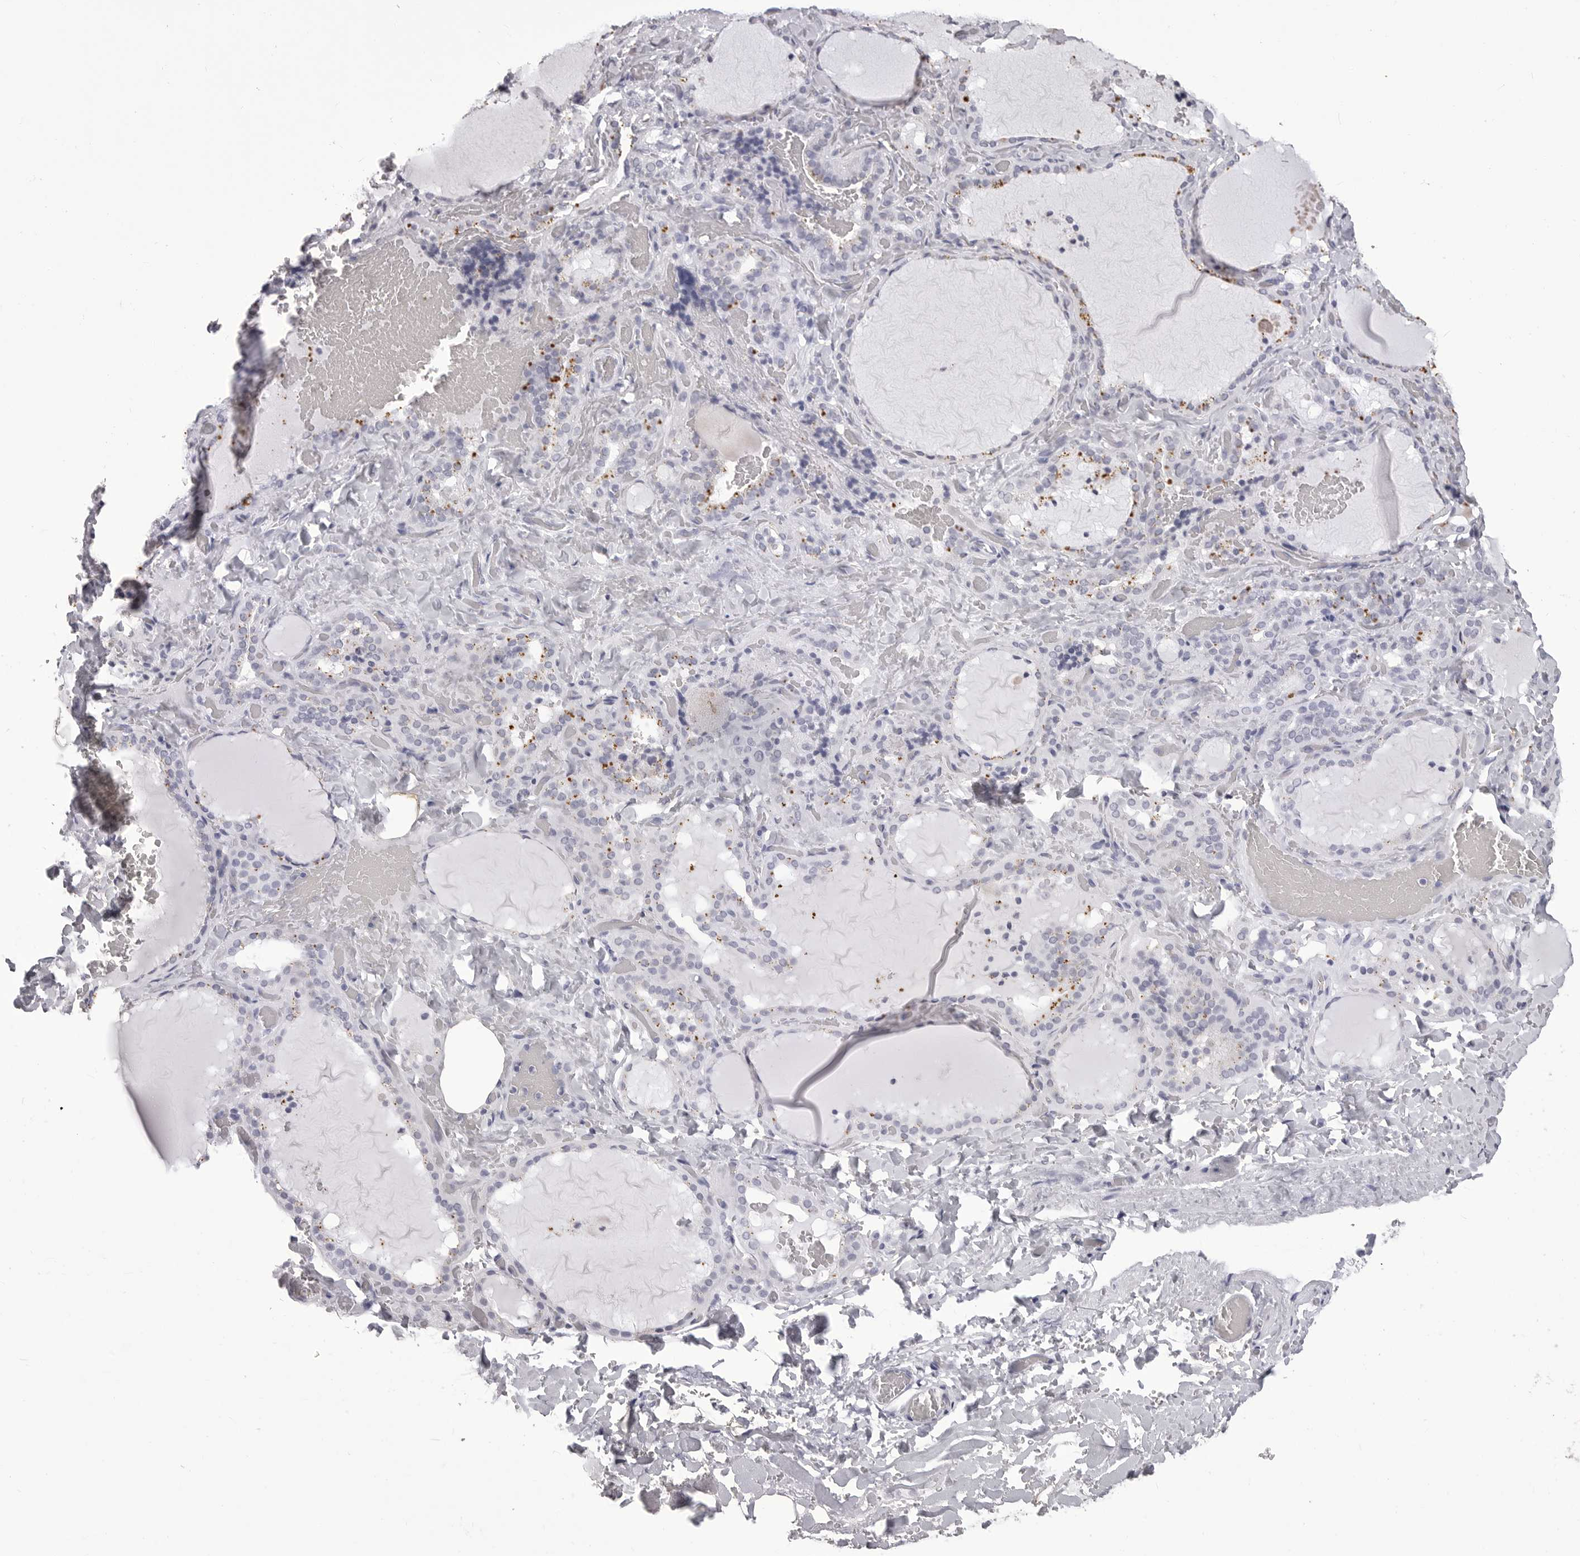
{"staining": {"intensity": "moderate", "quantity": "<25%", "location": "cytoplasmic/membranous"}, "tissue": "thyroid gland", "cell_type": "Glandular cells", "image_type": "normal", "snomed": [{"axis": "morphology", "description": "Normal tissue, NOS"}, {"axis": "topography", "description": "Thyroid gland"}], "caption": "This is an image of immunohistochemistry (IHC) staining of normal thyroid gland, which shows moderate positivity in the cytoplasmic/membranous of glandular cells.", "gene": "LGALS4", "patient": {"sex": "female", "age": 22}}